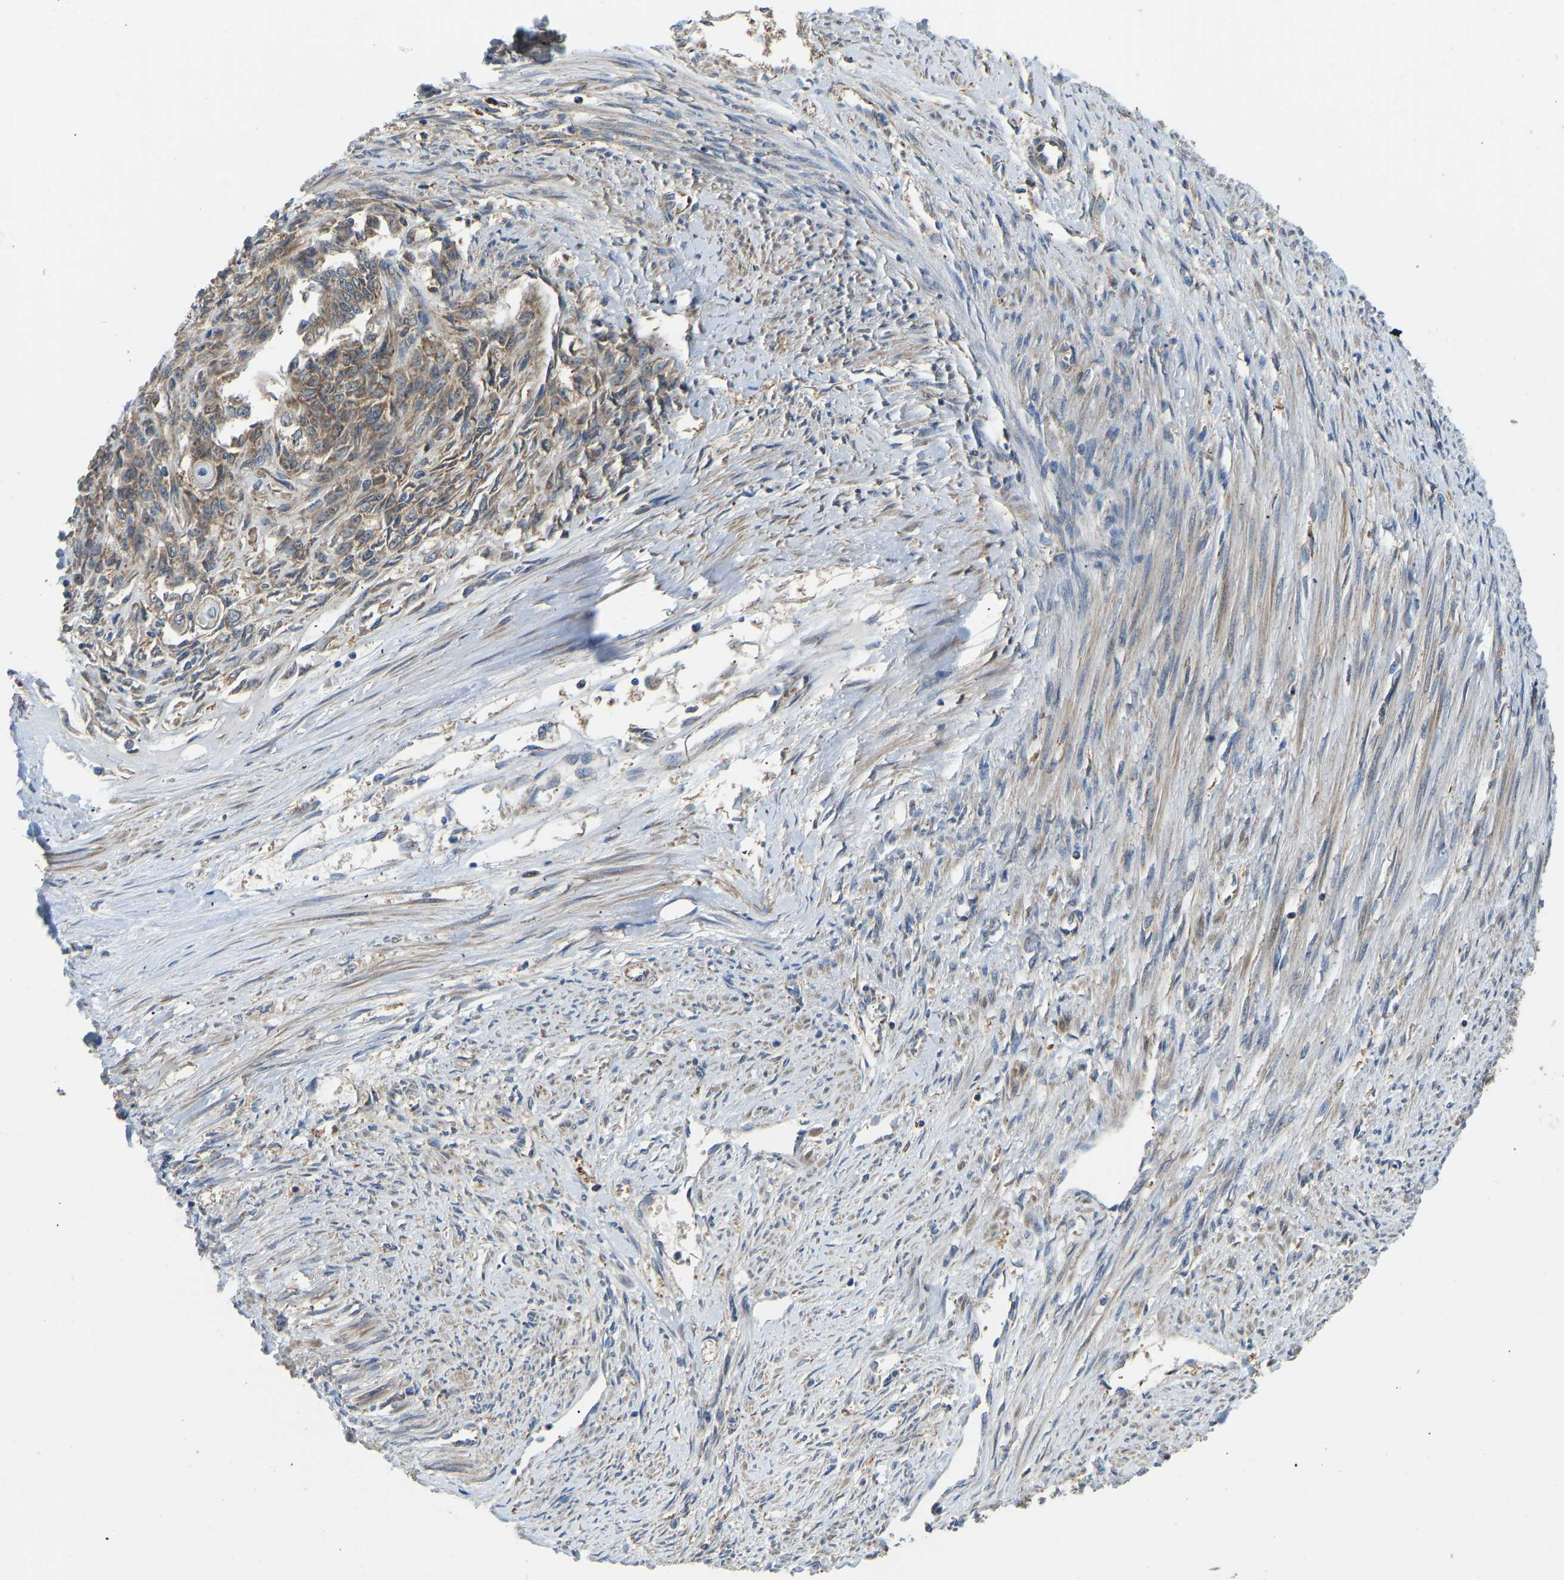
{"staining": {"intensity": "weak", "quantity": ">75%", "location": "cytoplasmic/membranous"}, "tissue": "endometrial cancer", "cell_type": "Tumor cells", "image_type": "cancer", "snomed": [{"axis": "morphology", "description": "Adenocarcinoma, NOS"}, {"axis": "topography", "description": "Endometrium"}], "caption": "The immunohistochemical stain labels weak cytoplasmic/membranous staining in tumor cells of endometrial cancer tissue.", "gene": "RBP1", "patient": {"sex": "female", "age": 32}}